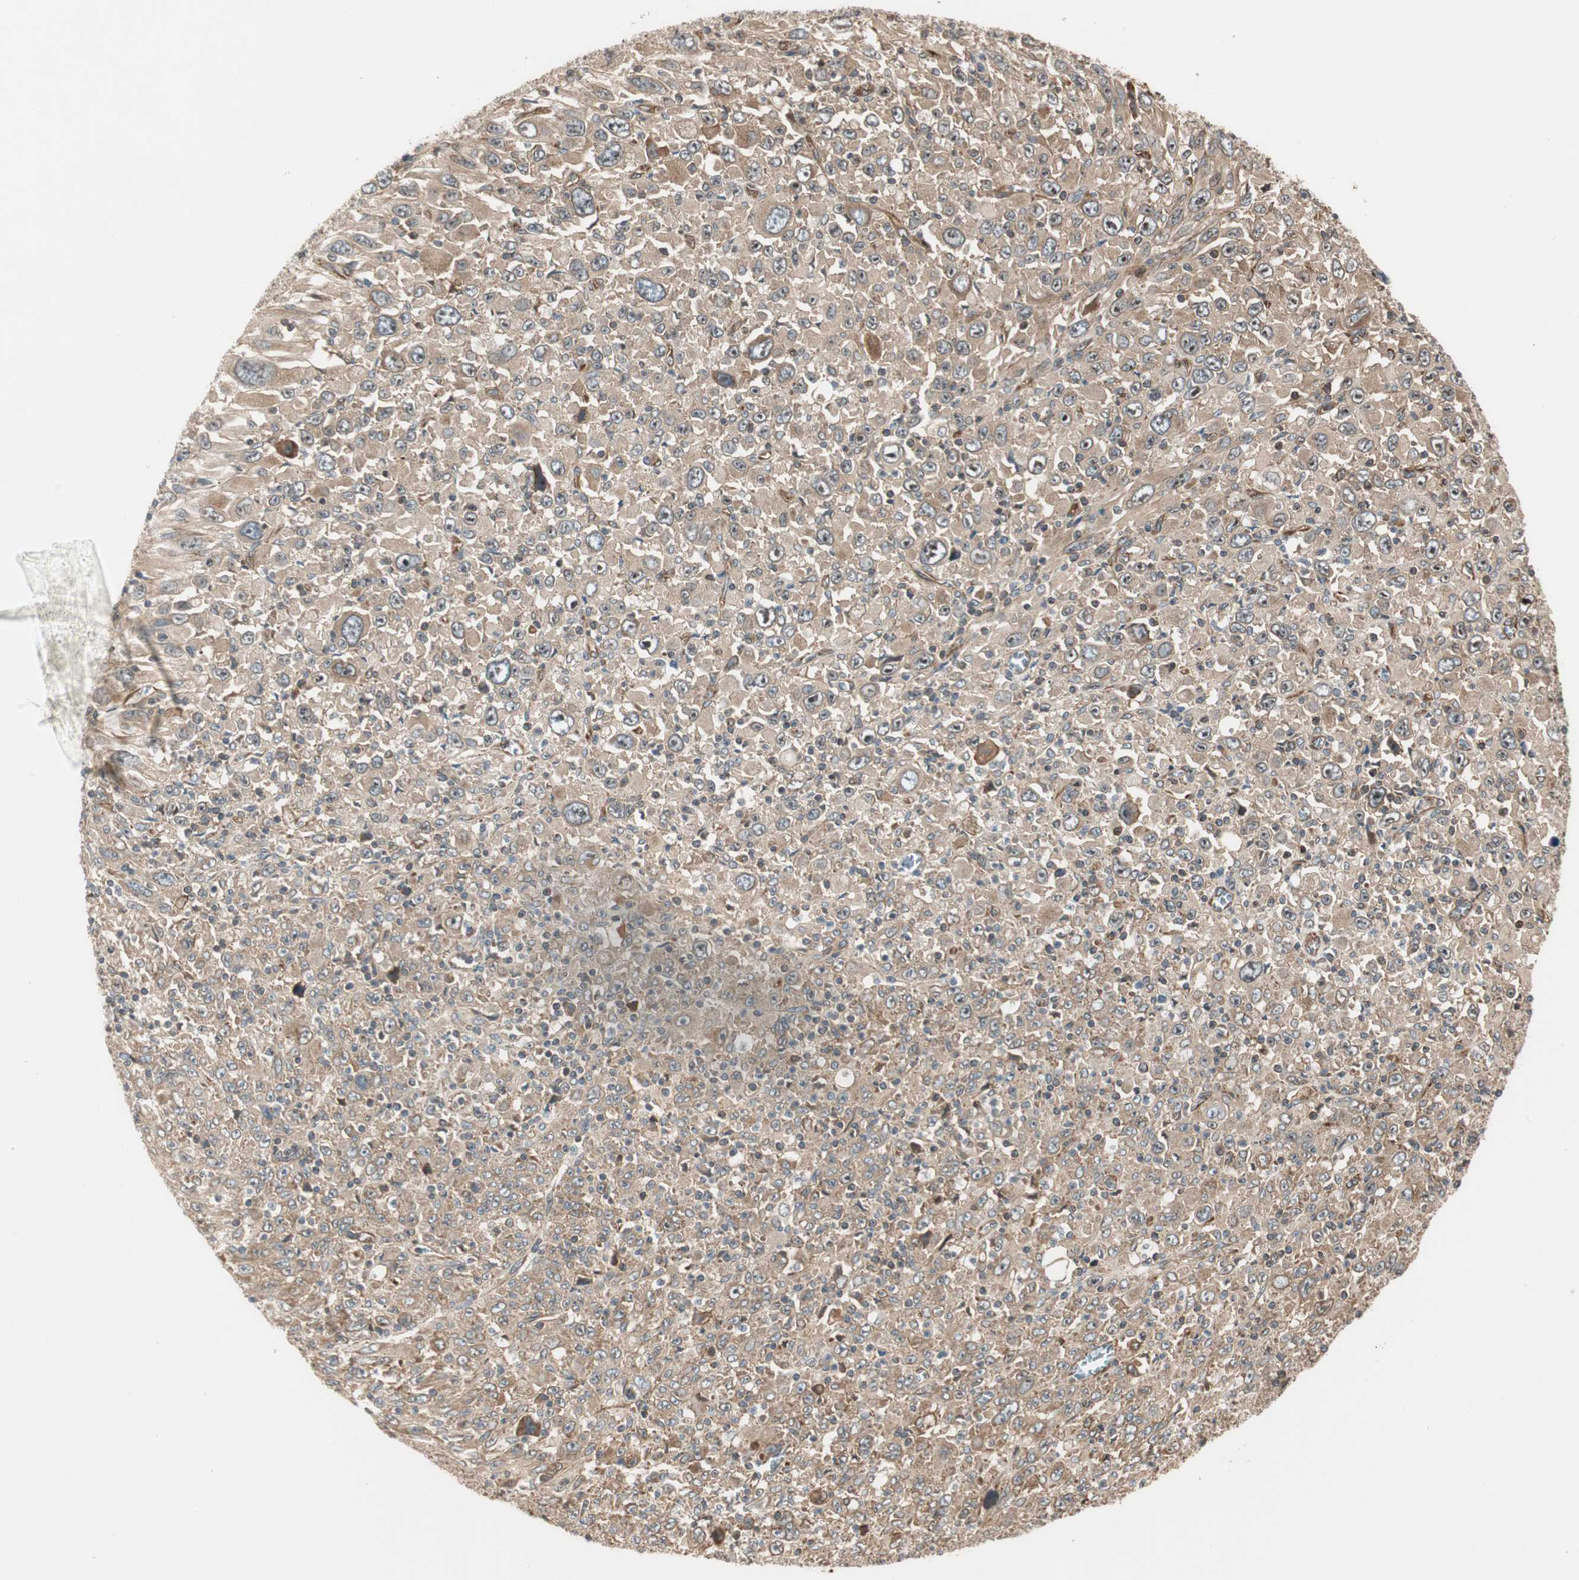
{"staining": {"intensity": "moderate", "quantity": ">75%", "location": "cytoplasmic/membranous"}, "tissue": "melanoma", "cell_type": "Tumor cells", "image_type": "cancer", "snomed": [{"axis": "morphology", "description": "Malignant melanoma, Metastatic site"}, {"axis": "topography", "description": "Skin"}], "caption": "Immunohistochemical staining of melanoma shows medium levels of moderate cytoplasmic/membranous protein staining in approximately >75% of tumor cells.", "gene": "CTTNBP2NL", "patient": {"sex": "female", "age": 56}}